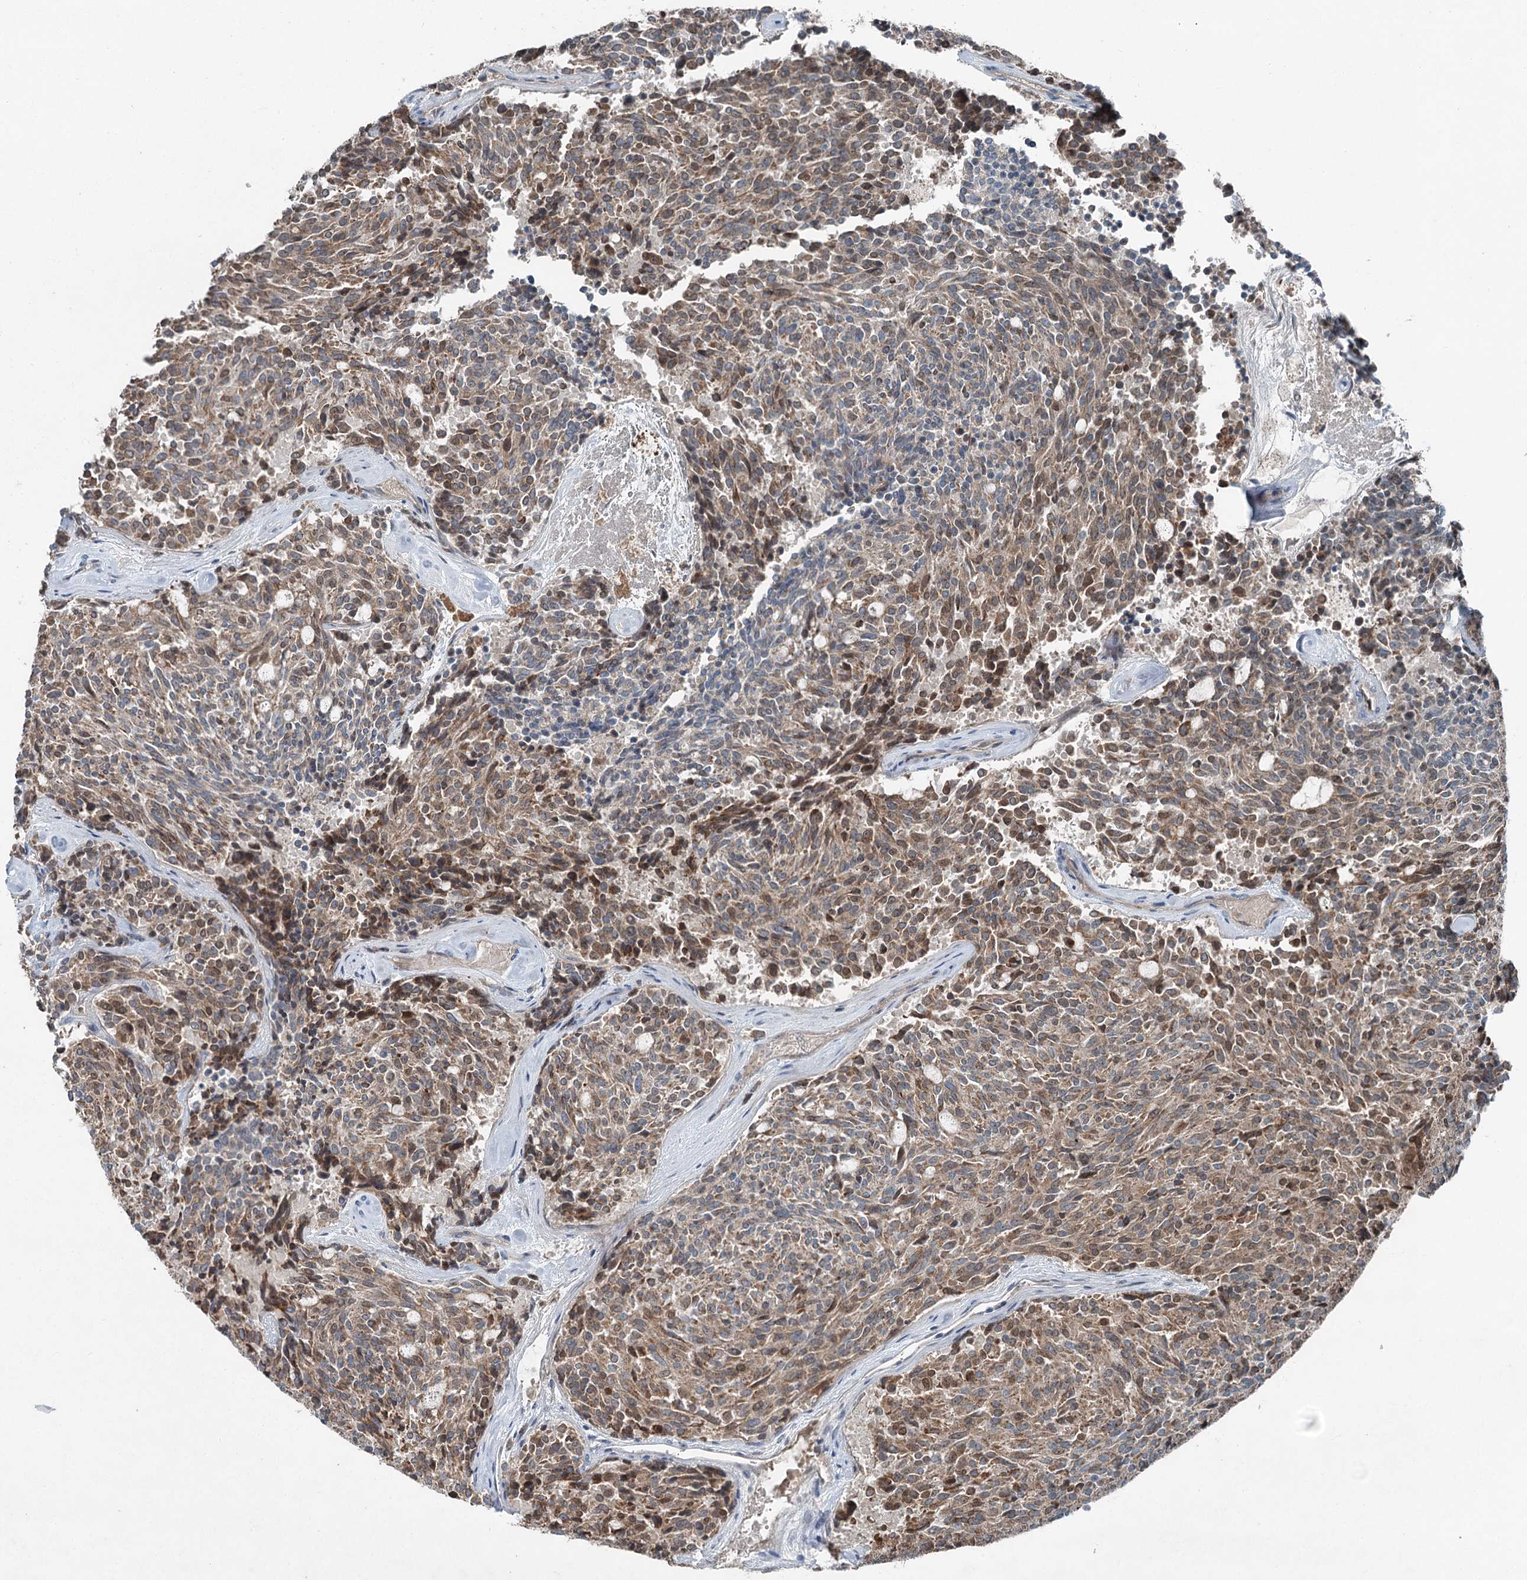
{"staining": {"intensity": "moderate", "quantity": ">75%", "location": "cytoplasmic/membranous"}, "tissue": "carcinoid", "cell_type": "Tumor cells", "image_type": "cancer", "snomed": [{"axis": "morphology", "description": "Carcinoid, malignant, NOS"}, {"axis": "topography", "description": "Pancreas"}], "caption": "DAB immunohistochemical staining of human carcinoid shows moderate cytoplasmic/membranous protein expression in about >75% of tumor cells. (DAB = brown stain, brightfield microscopy at high magnification).", "gene": "CHCHD5", "patient": {"sex": "female", "age": 54}}